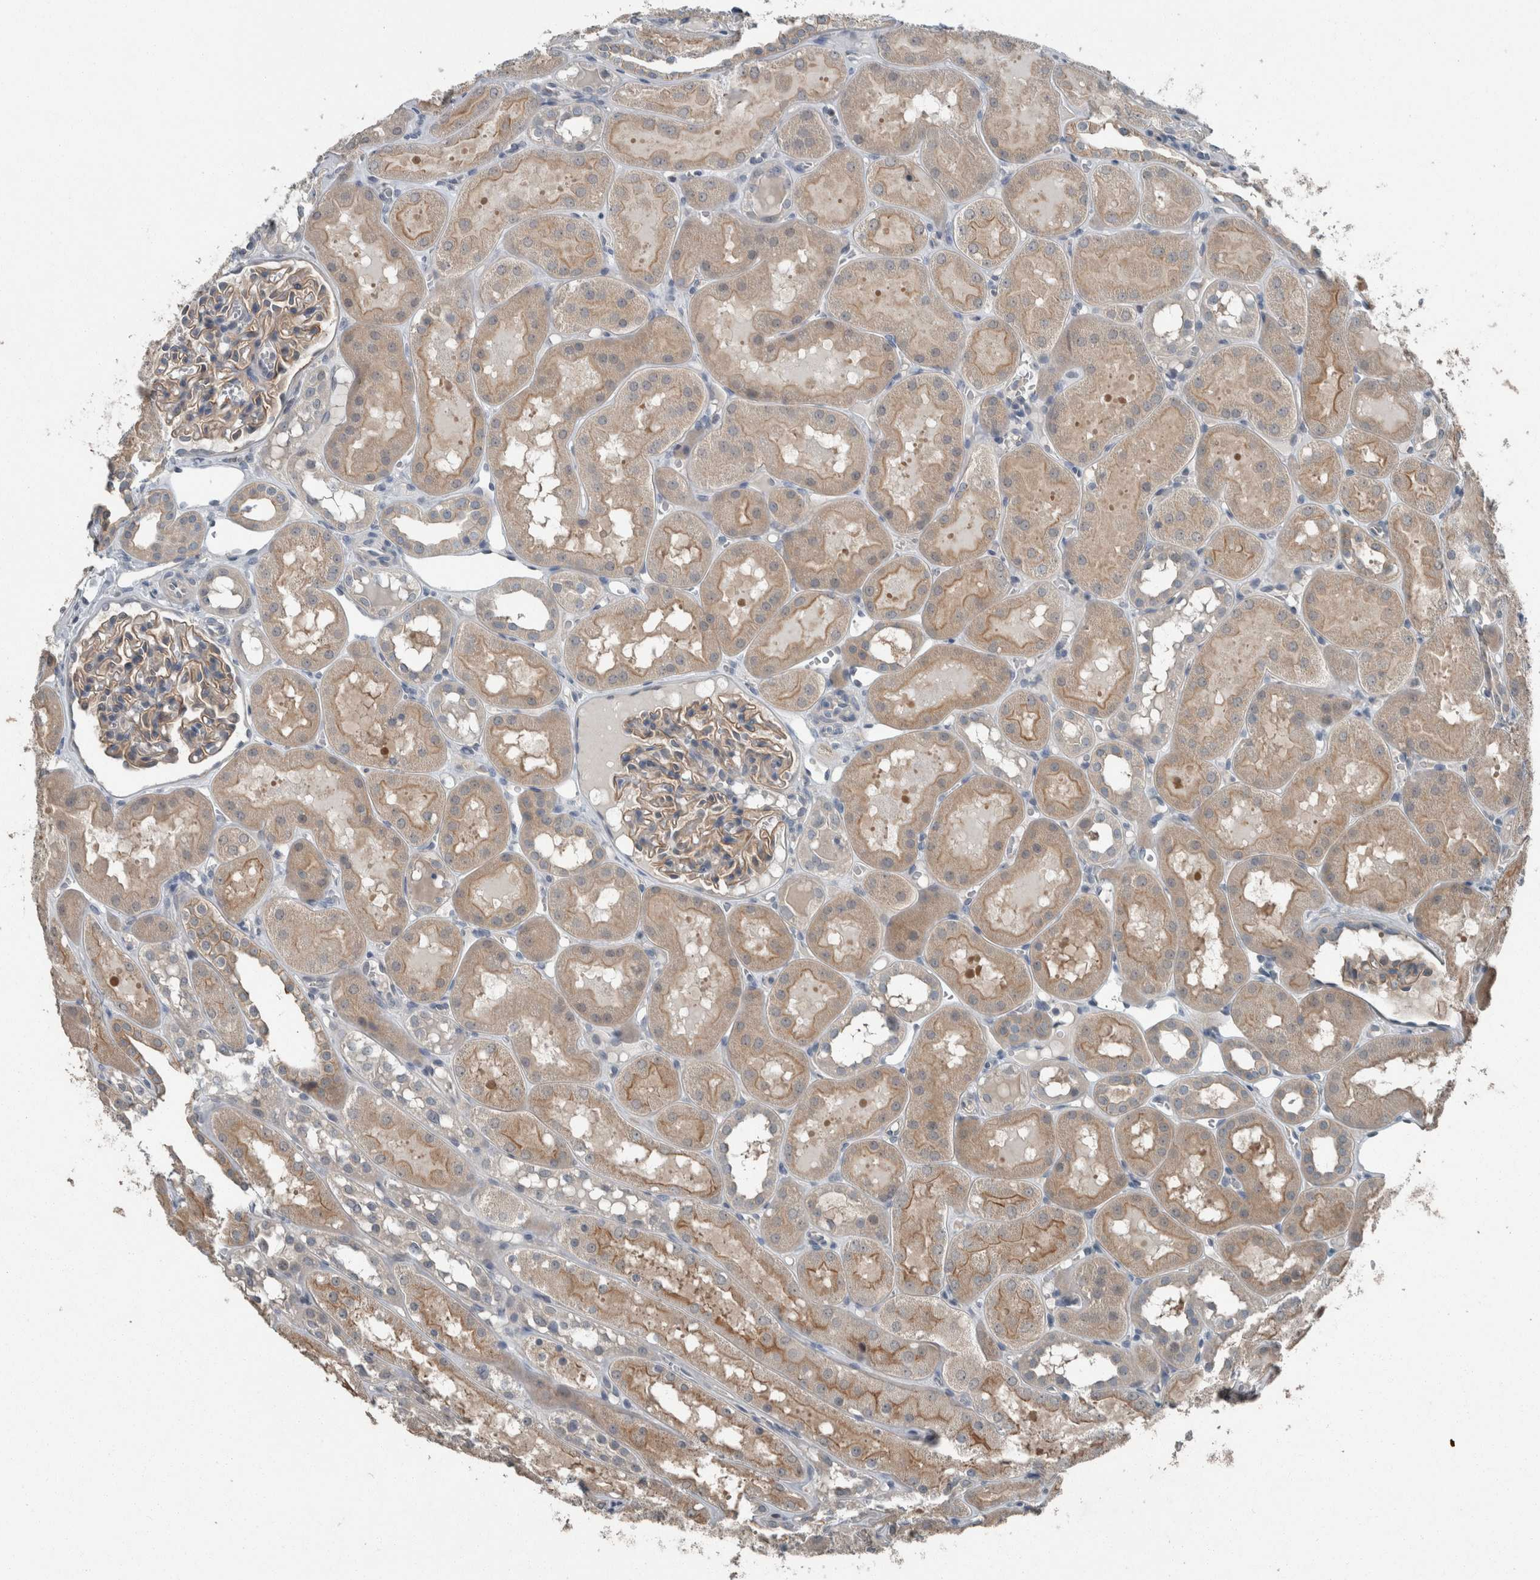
{"staining": {"intensity": "weak", "quantity": "25%-75%", "location": "cytoplasmic/membranous"}, "tissue": "kidney", "cell_type": "Cells in glomeruli", "image_type": "normal", "snomed": [{"axis": "morphology", "description": "Normal tissue, NOS"}, {"axis": "topography", "description": "Kidney"}, {"axis": "topography", "description": "Urinary bladder"}], "caption": "IHC (DAB (3,3'-diaminobenzidine)) staining of benign human kidney shows weak cytoplasmic/membranous protein positivity in approximately 25%-75% of cells in glomeruli.", "gene": "KNTC1", "patient": {"sex": "male", "age": 16}}